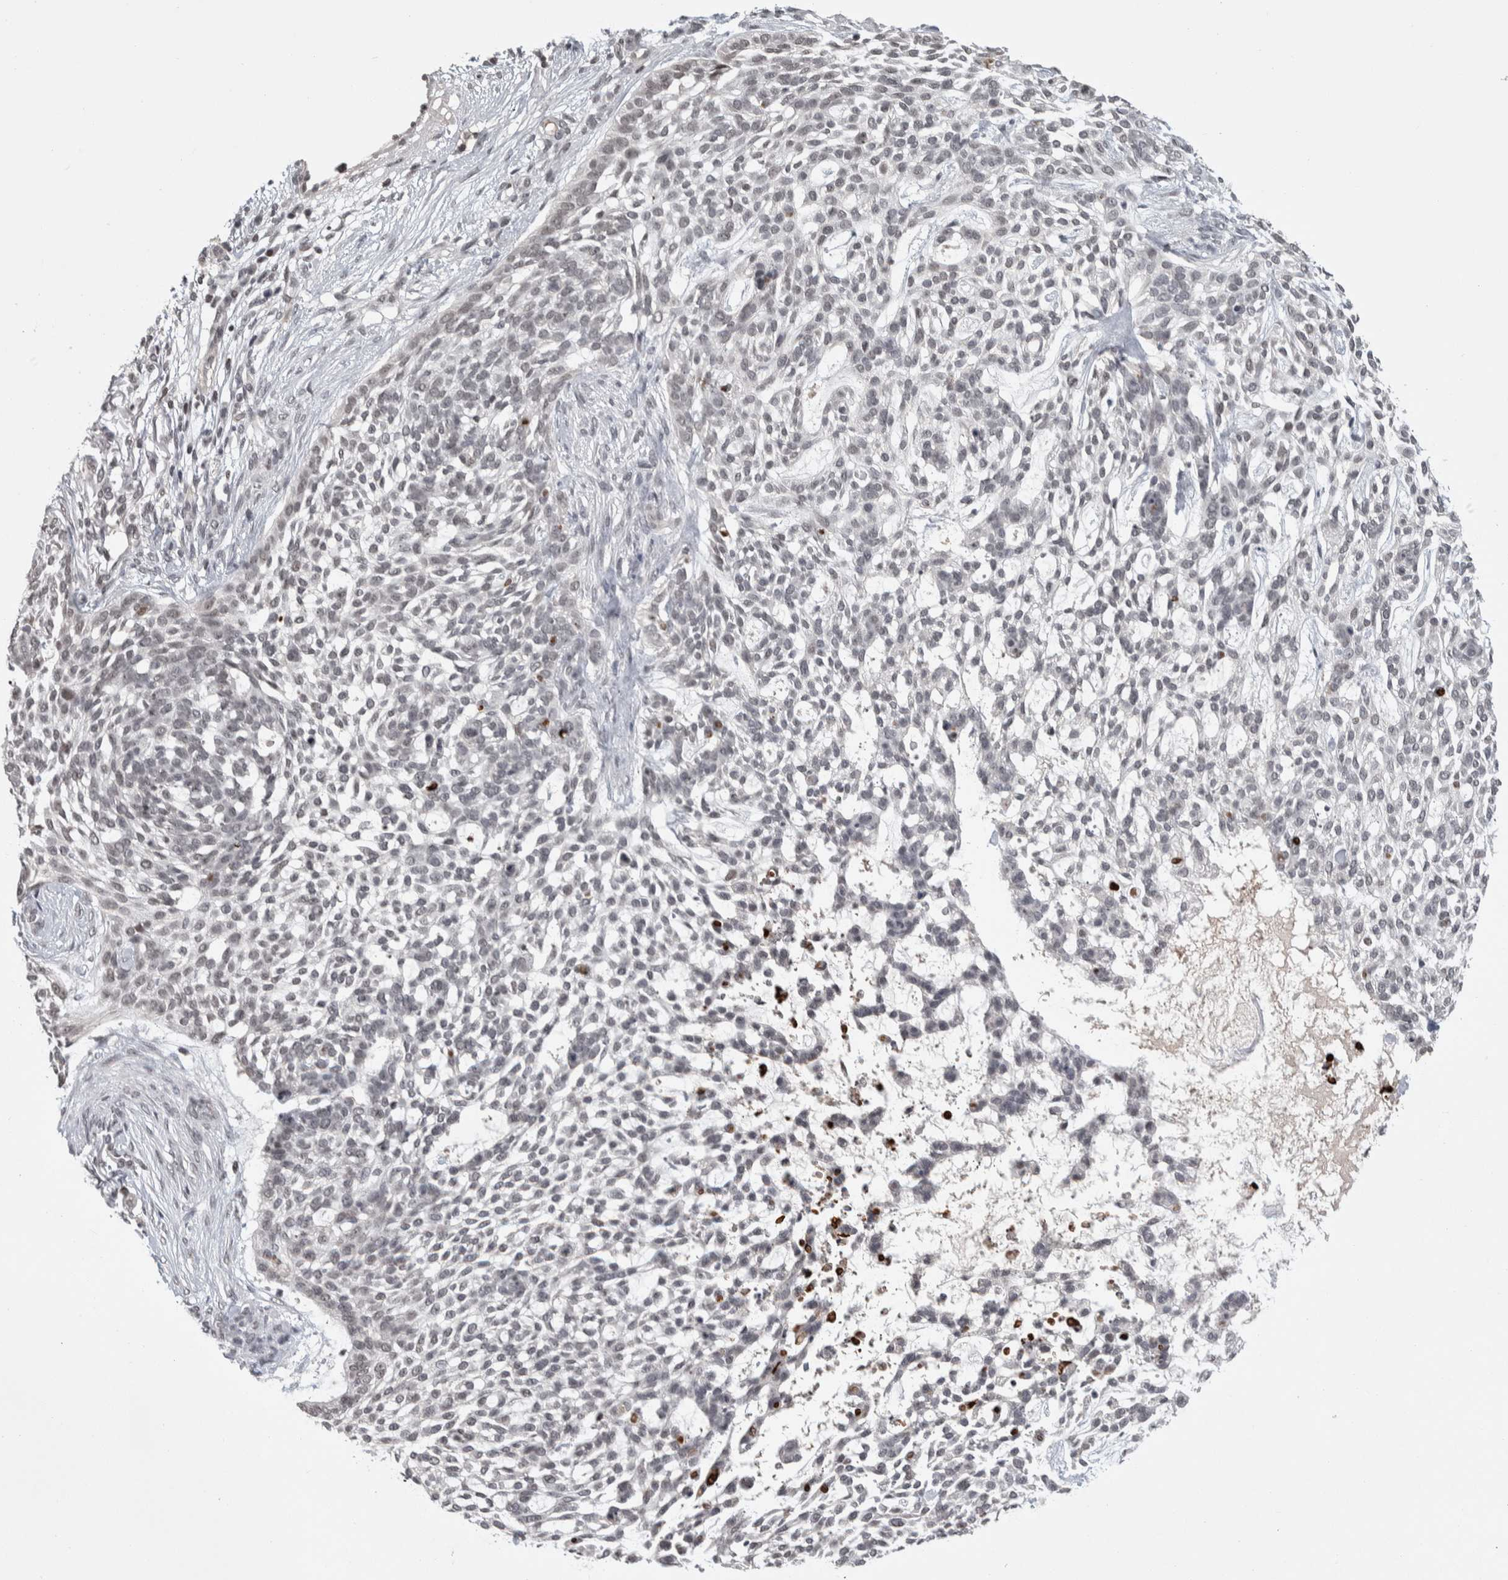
{"staining": {"intensity": "weak", "quantity": "<25%", "location": "nuclear"}, "tissue": "skin cancer", "cell_type": "Tumor cells", "image_type": "cancer", "snomed": [{"axis": "morphology", "description": "Basal cell carcinoma"}, {"axis": "topography", "description": "Skin"}], "caption": "Immunohistochemical staining of human skin cancer (basal cell carcinoma) demonstrates no significant expression in tumor cells.", "gene": "ZSCAN21", "patient": {"sex": "female", "age": 64}}